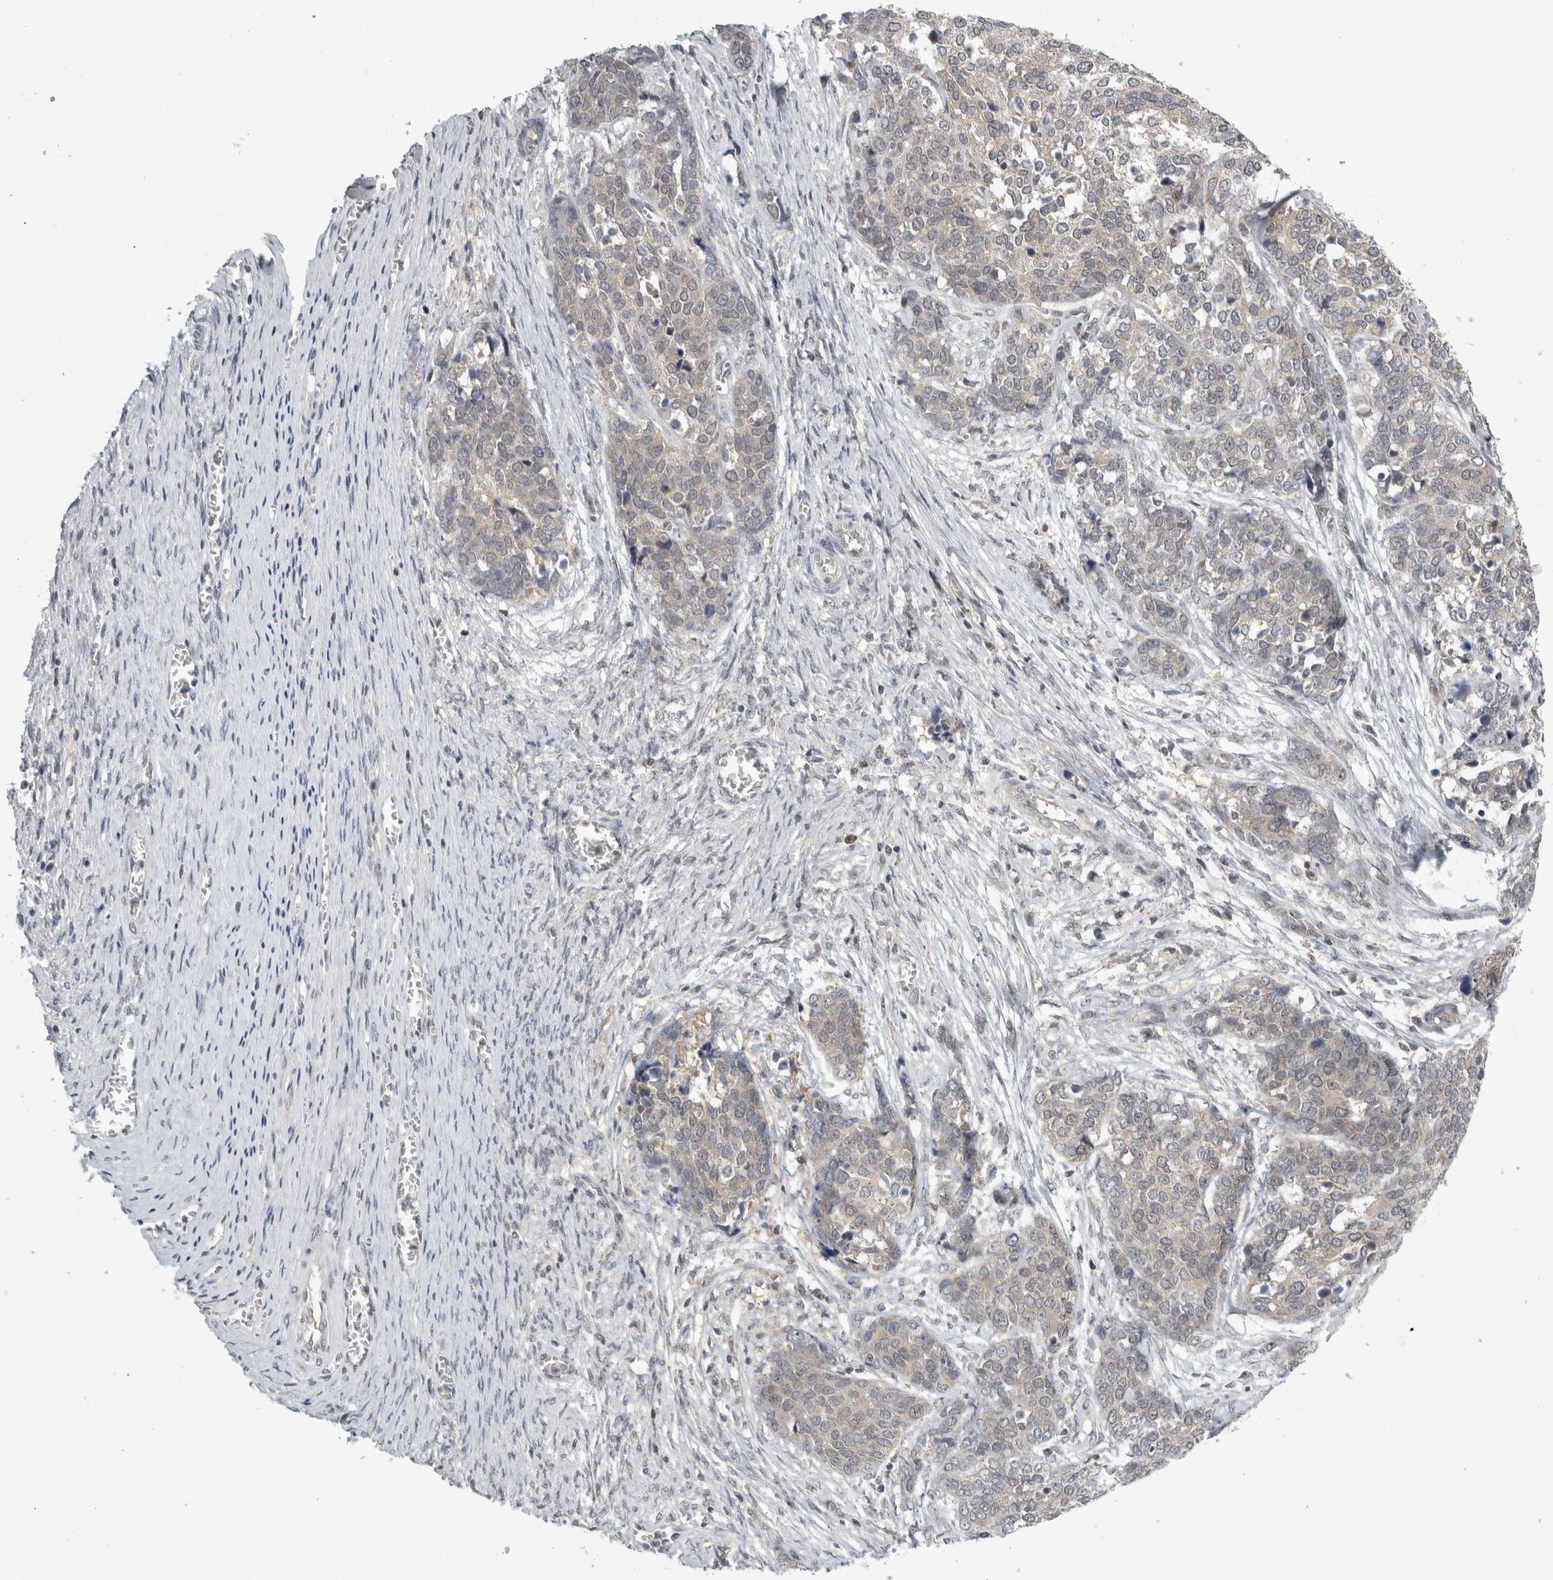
{"staining": {"intensity": "weak", "quantity": "25%-75%", "location": "cytoplasmic/membranous"}, "tissue": "ovarian cancer", "cell_type": "Tumor cells", "image_type": "cancer", "snomed": [{"axis": "morphology", "description": "Cystadenocarcinoma, serous, NOS"}, {"axis": "topography", "description": "Ovary"}], "caption": "Approximately 25%-75% of tumor cells in human ovarian cancer (serous cystadenocarcinoma) demonstrate weak cytoplasmic/membranous protein expression as visualized by brown immunohistochemical staining.", "gene": "PSMB2", "patient": {"sex": "female", "age": 44}}